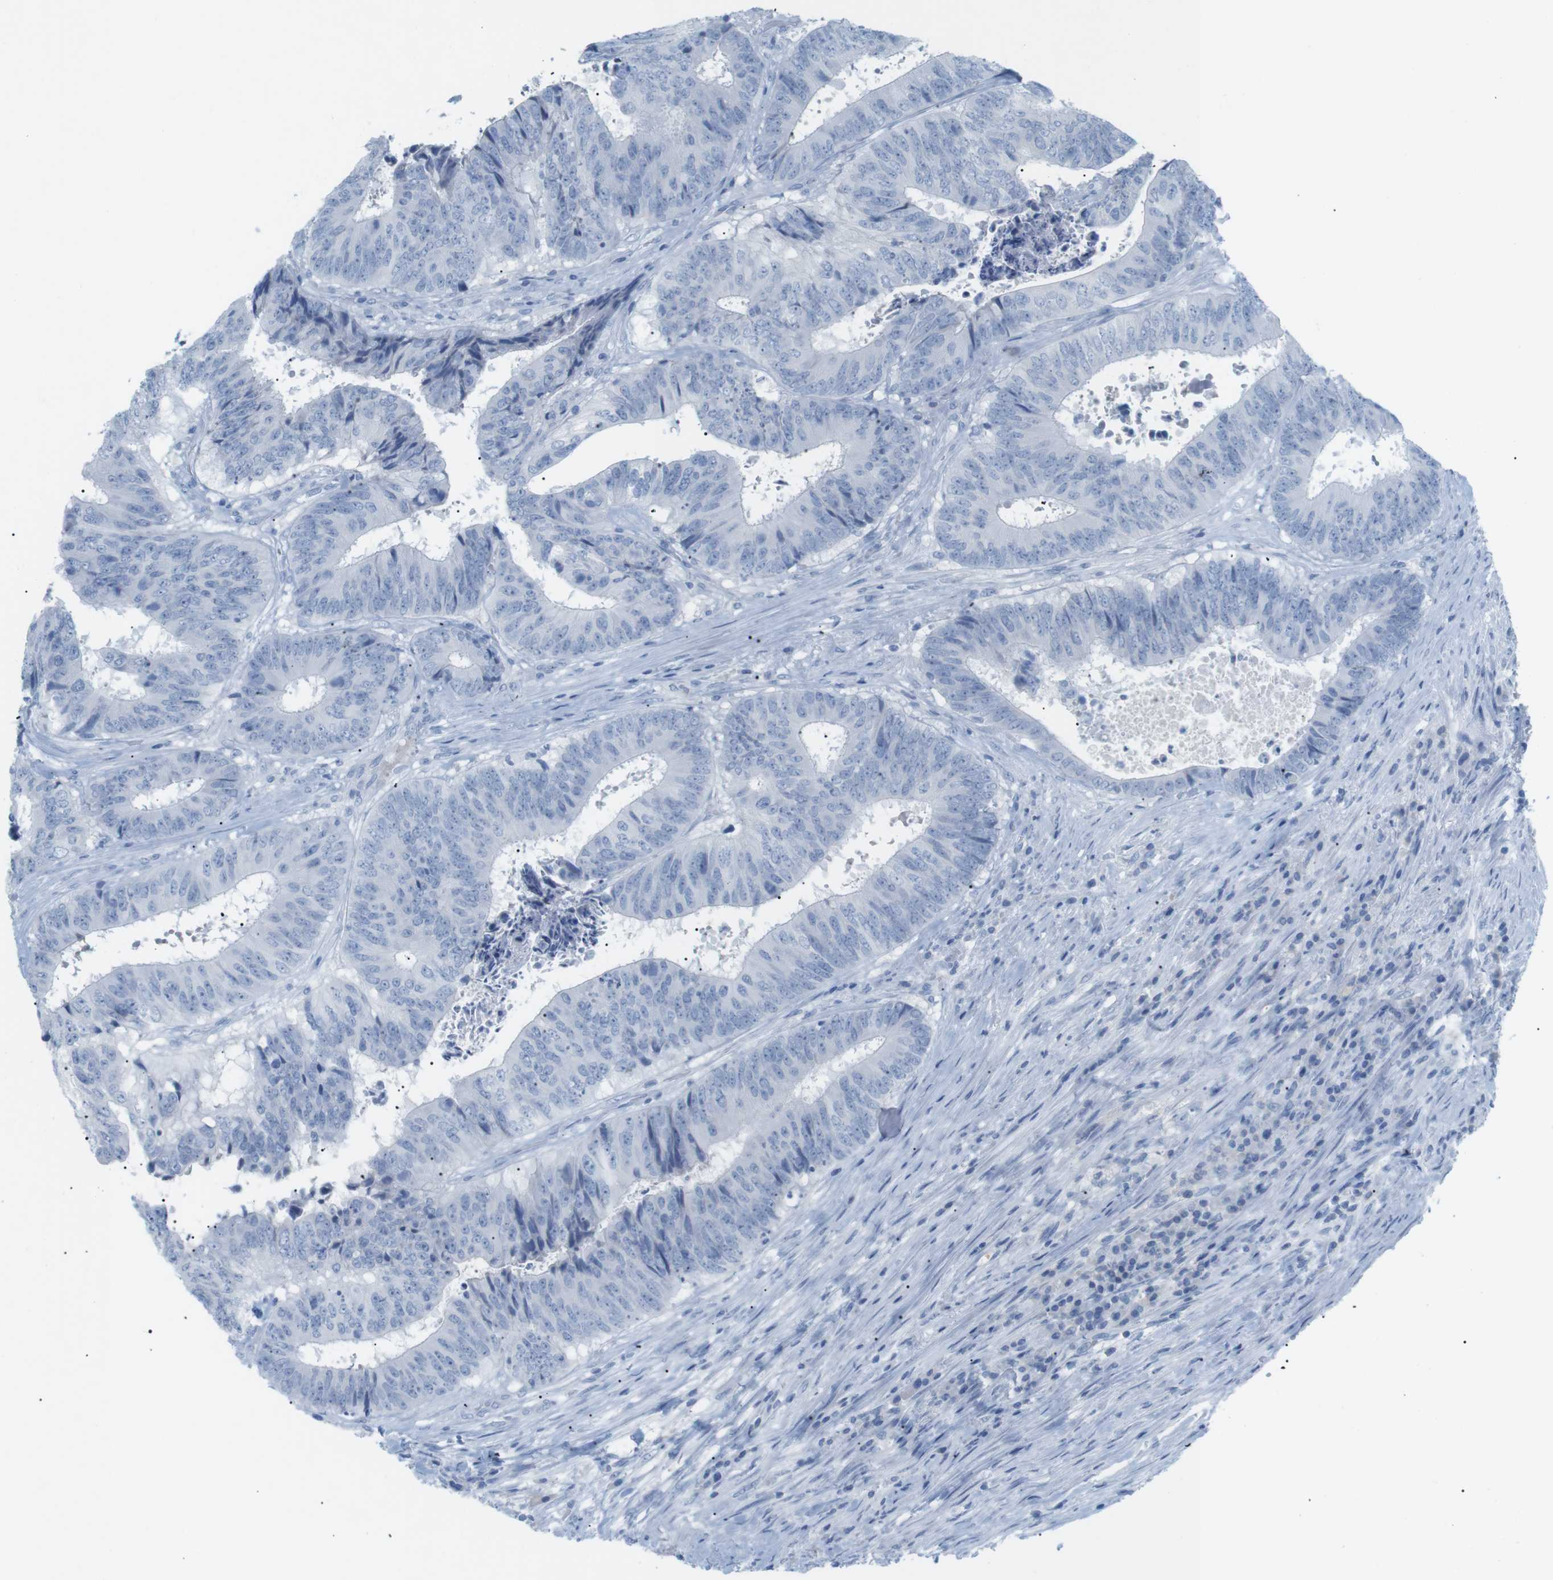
{"staining": {"intensity": "negative", "quantity": "none", "location": "none"}, "tissue": "colorectal cancer", "cell_type": "Tumor cells", "image_type": "cancer", "snomed": [{"axis": "morphology", "description": "Adenocarcinoma, NOS"}, {"axis": "topography", "description": "Rectum"}], "caption": "Tumor cells are negative for brown protein staining in colorectal cancer.", "gene": "HBG2", "patient": {"sex": "male", "age": 72}}